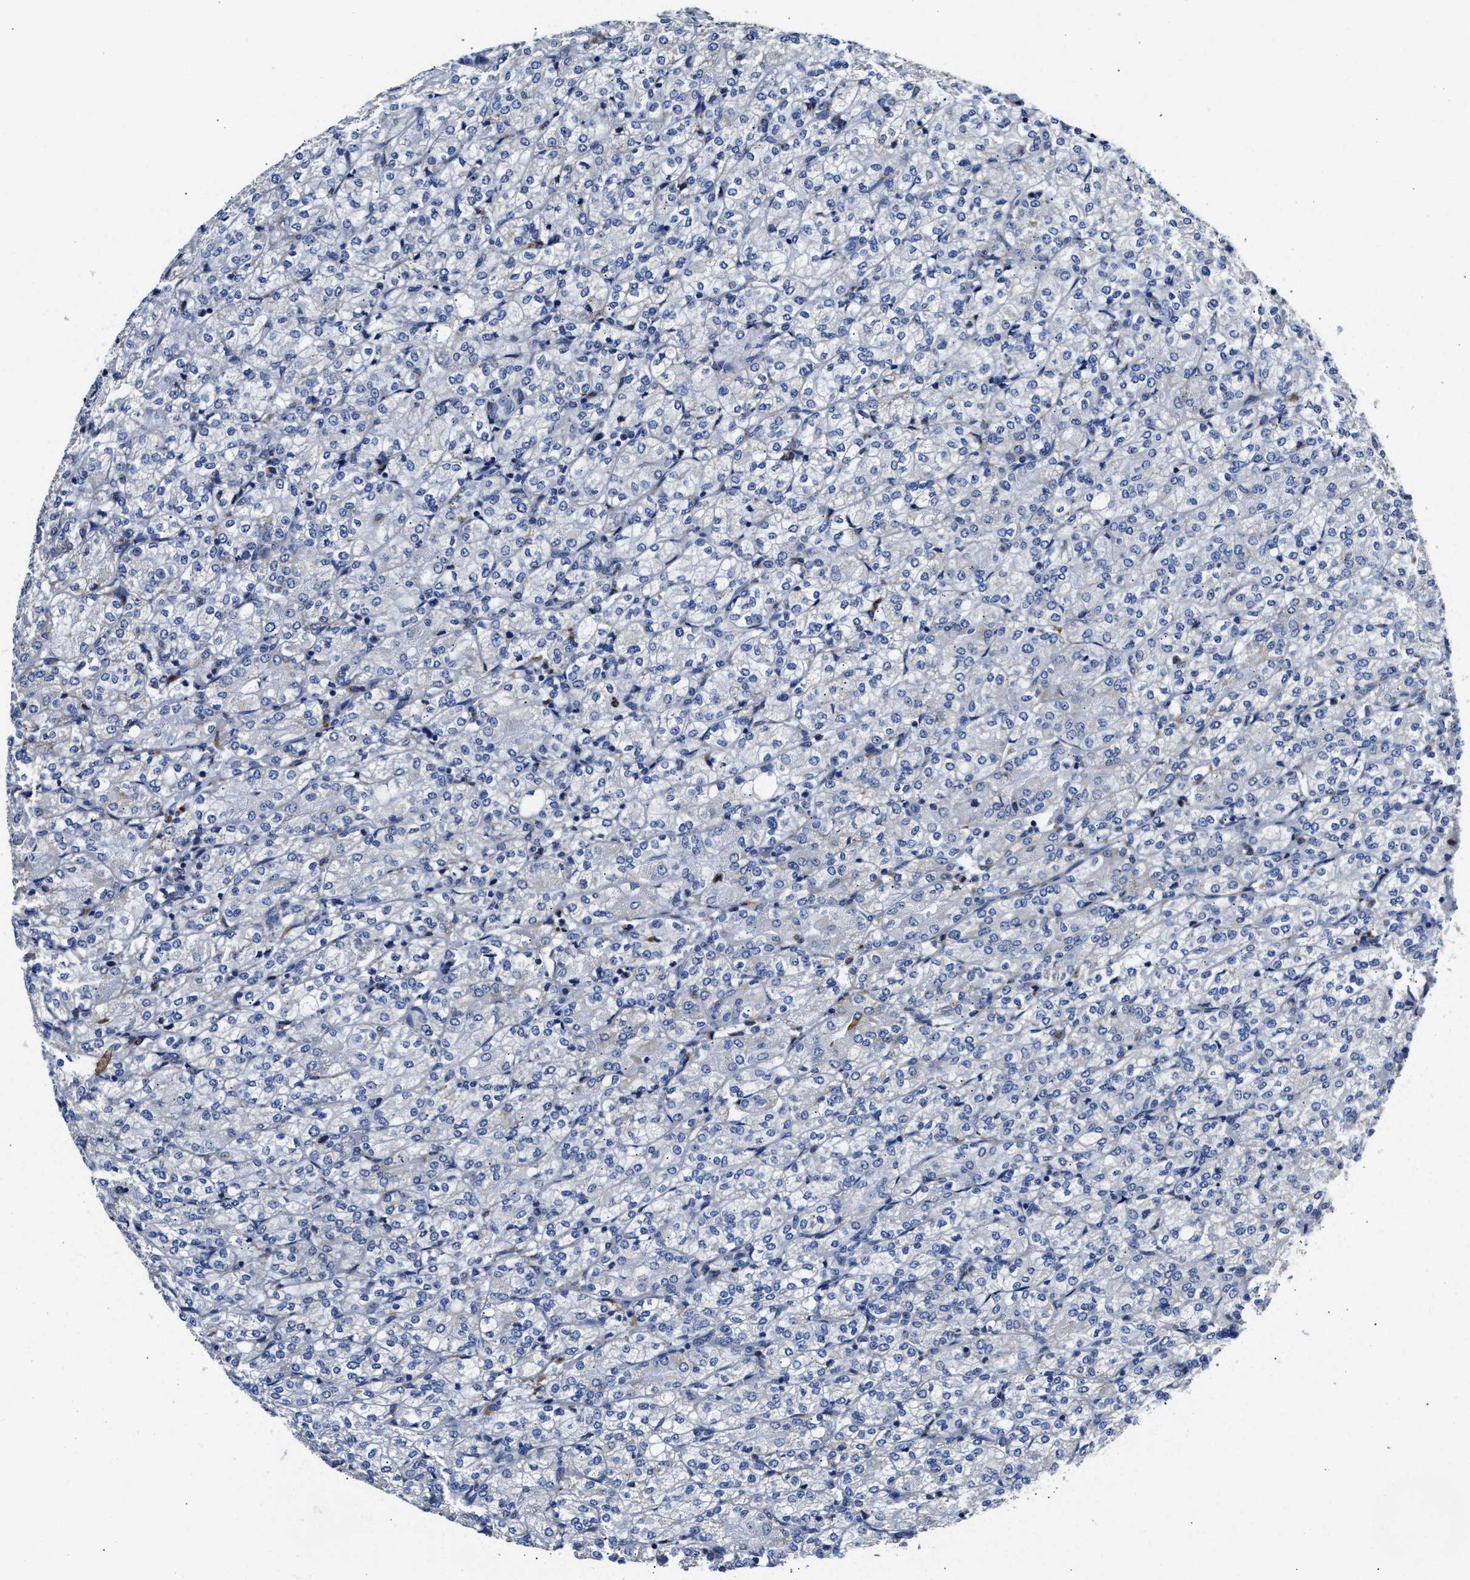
{"staining": {"intensity": "negative", "quantity": "none", "location": "none"}, "tissue": "renal cancer", "cell_type": "Tumor cells", "image_type": "cancer", "snomed": [{"axis": "morphology", "description": "Adenocarcinoma, NOS"}, {"axis": "topography", "description": "Kidney"}], "caption": "There is no significant staining in tumor cells of renal cancer (adenocarcinoma). The staining was performed using DAB (3,3'-diaminobenzidine) to visualize the protein expression in brown, while the nuclei were stained in blue with hematoxylin (Magnification: 20x).", "gene": "ACADVL", "patient": {"sex": "male", "age": 77}}